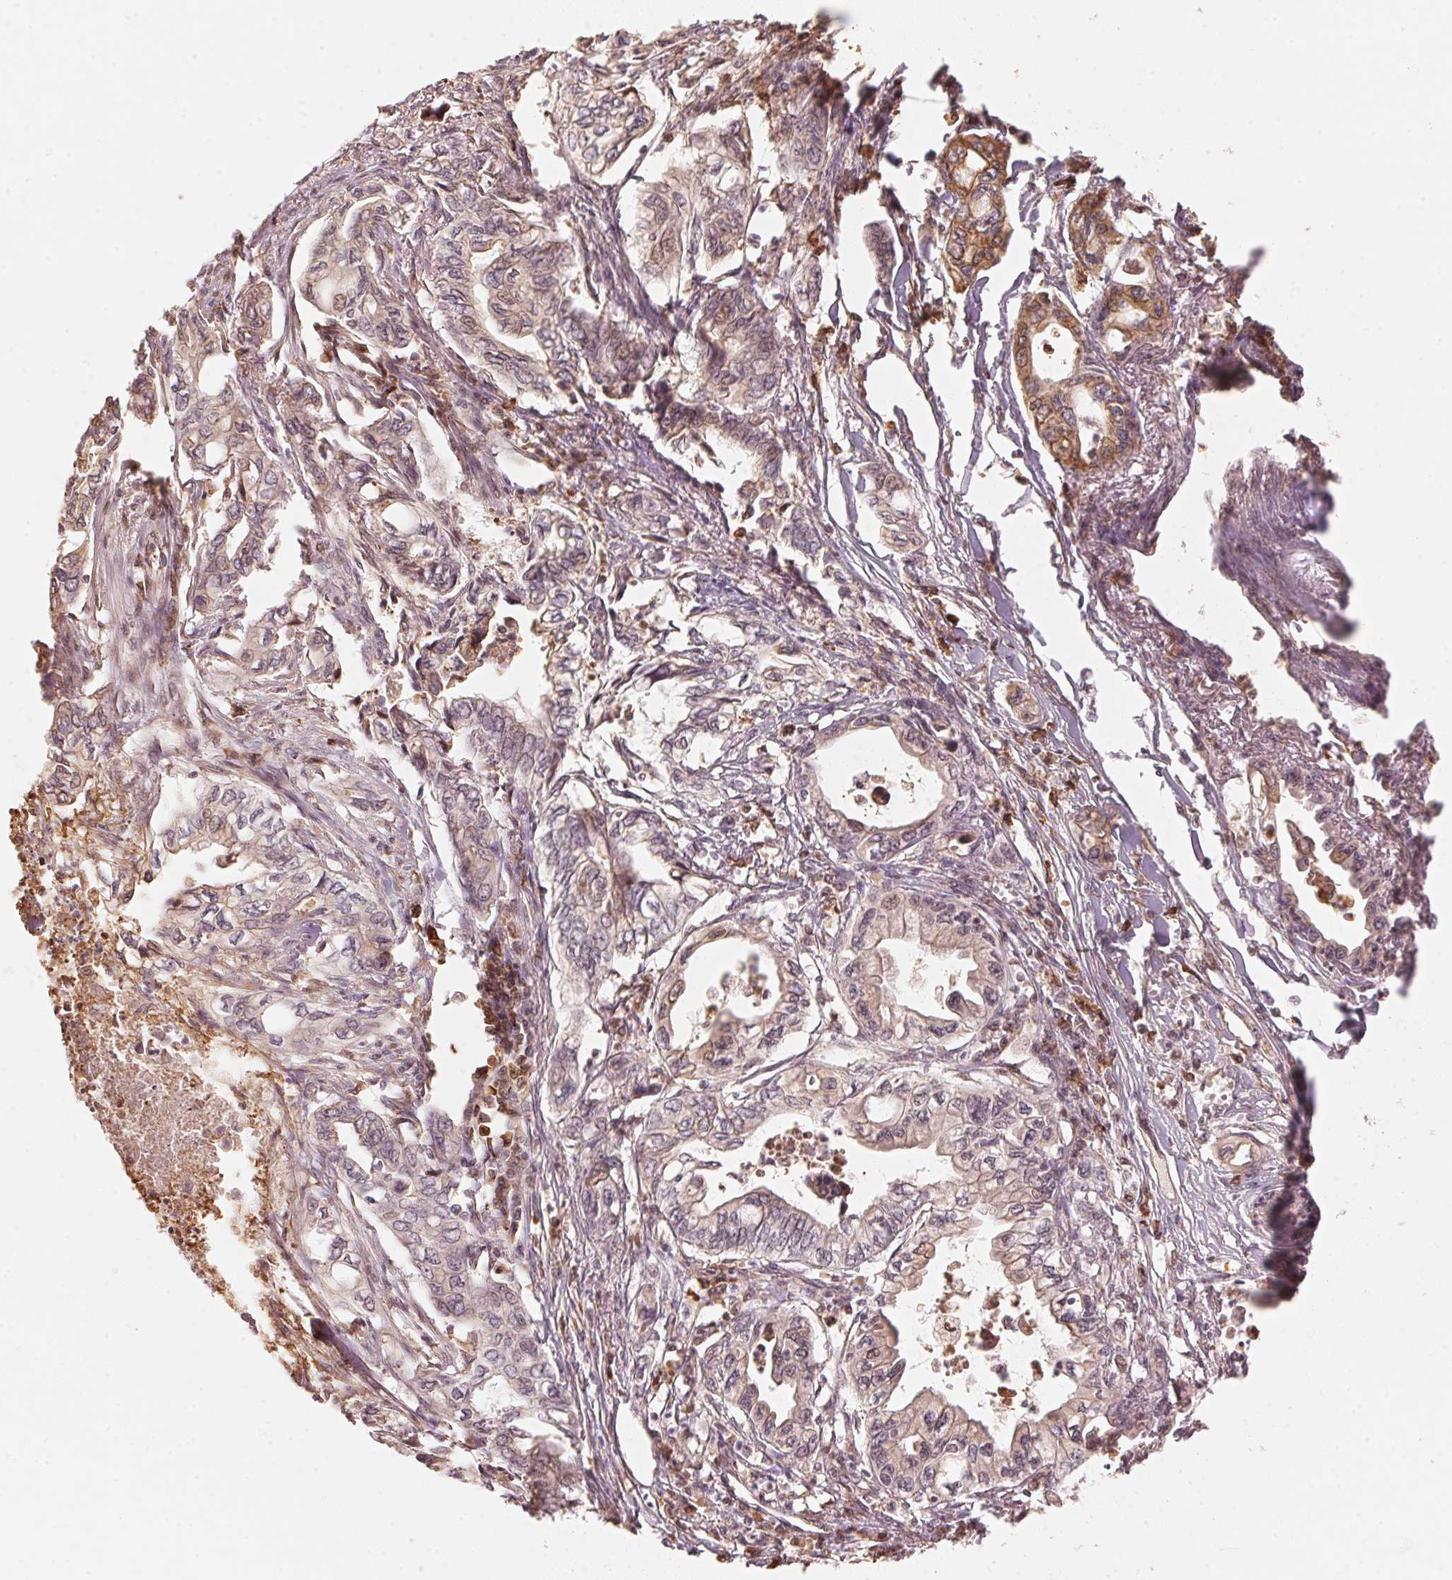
{"staining": {"intensity": "moderate", "quantity": "<25%", "location": "cytoplasmic/membranous"}, "tissue": "pancreatic cancer", "cell_type": "Tumor cells", "image_type": "cancer", "snomed": [{"axis": "morphology", "description": "Adenocarcinoma, NOS"}, {"axis": "topography", "description": "Pancreas"}], "caption": "Immunohistochemical staining of human pancreatic cancer displays moderate cytoplasmic/membranous protein positivity in about <25% of tumor cells. (DAB (3,3'-diaminobenzidine) = brown stain, brightfield microscopy at high magnification).", "gene": "PRKN", "patient": {"sex": "male", "age": 68}}